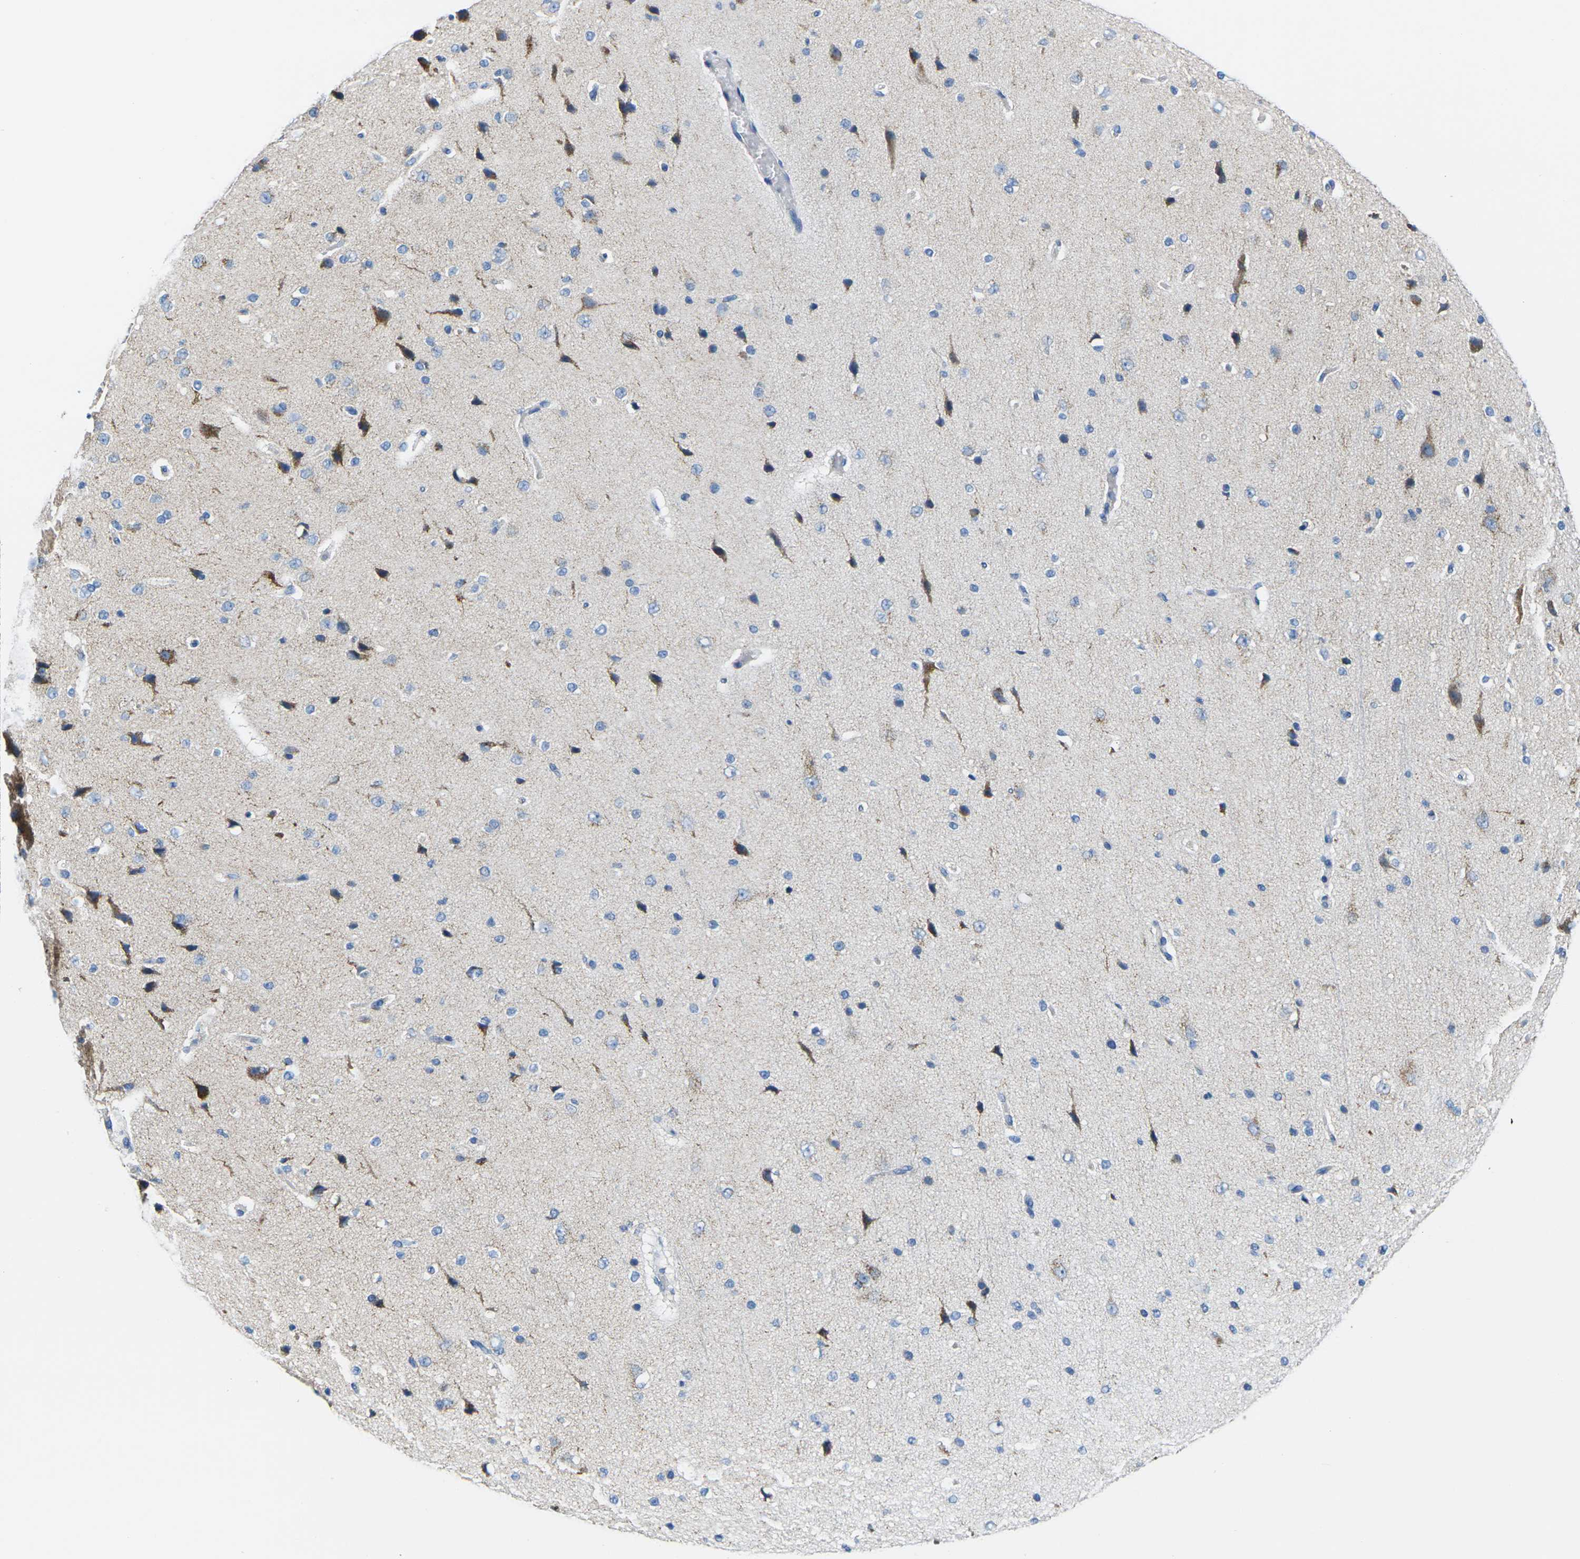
{"staining": {"intensity": "negative", "quantity": "none", "location": "none"}, "tissue": "cerebral cortex", "cell_type": "Endothelial cells", "image_type": "normal", "snomed": [{"axis": "morphology", "description": "Normal tissue, NOS"}, {"axis": "morphology", "description": "Developmental malformation"}, {"axis": "topography", "description": "Cerebral cortex"}], "caption": "The histopathology image reveals no significant positivity in endothelial cells of cerebral cortex. Brightfield microscopy of immunohistochemistry (IHC) stained with DAB (brown) and hematoxylin (blue), captured at high magnification.", "gene": "TMEM204", "patient": {"sex": "female", "age": 30}}